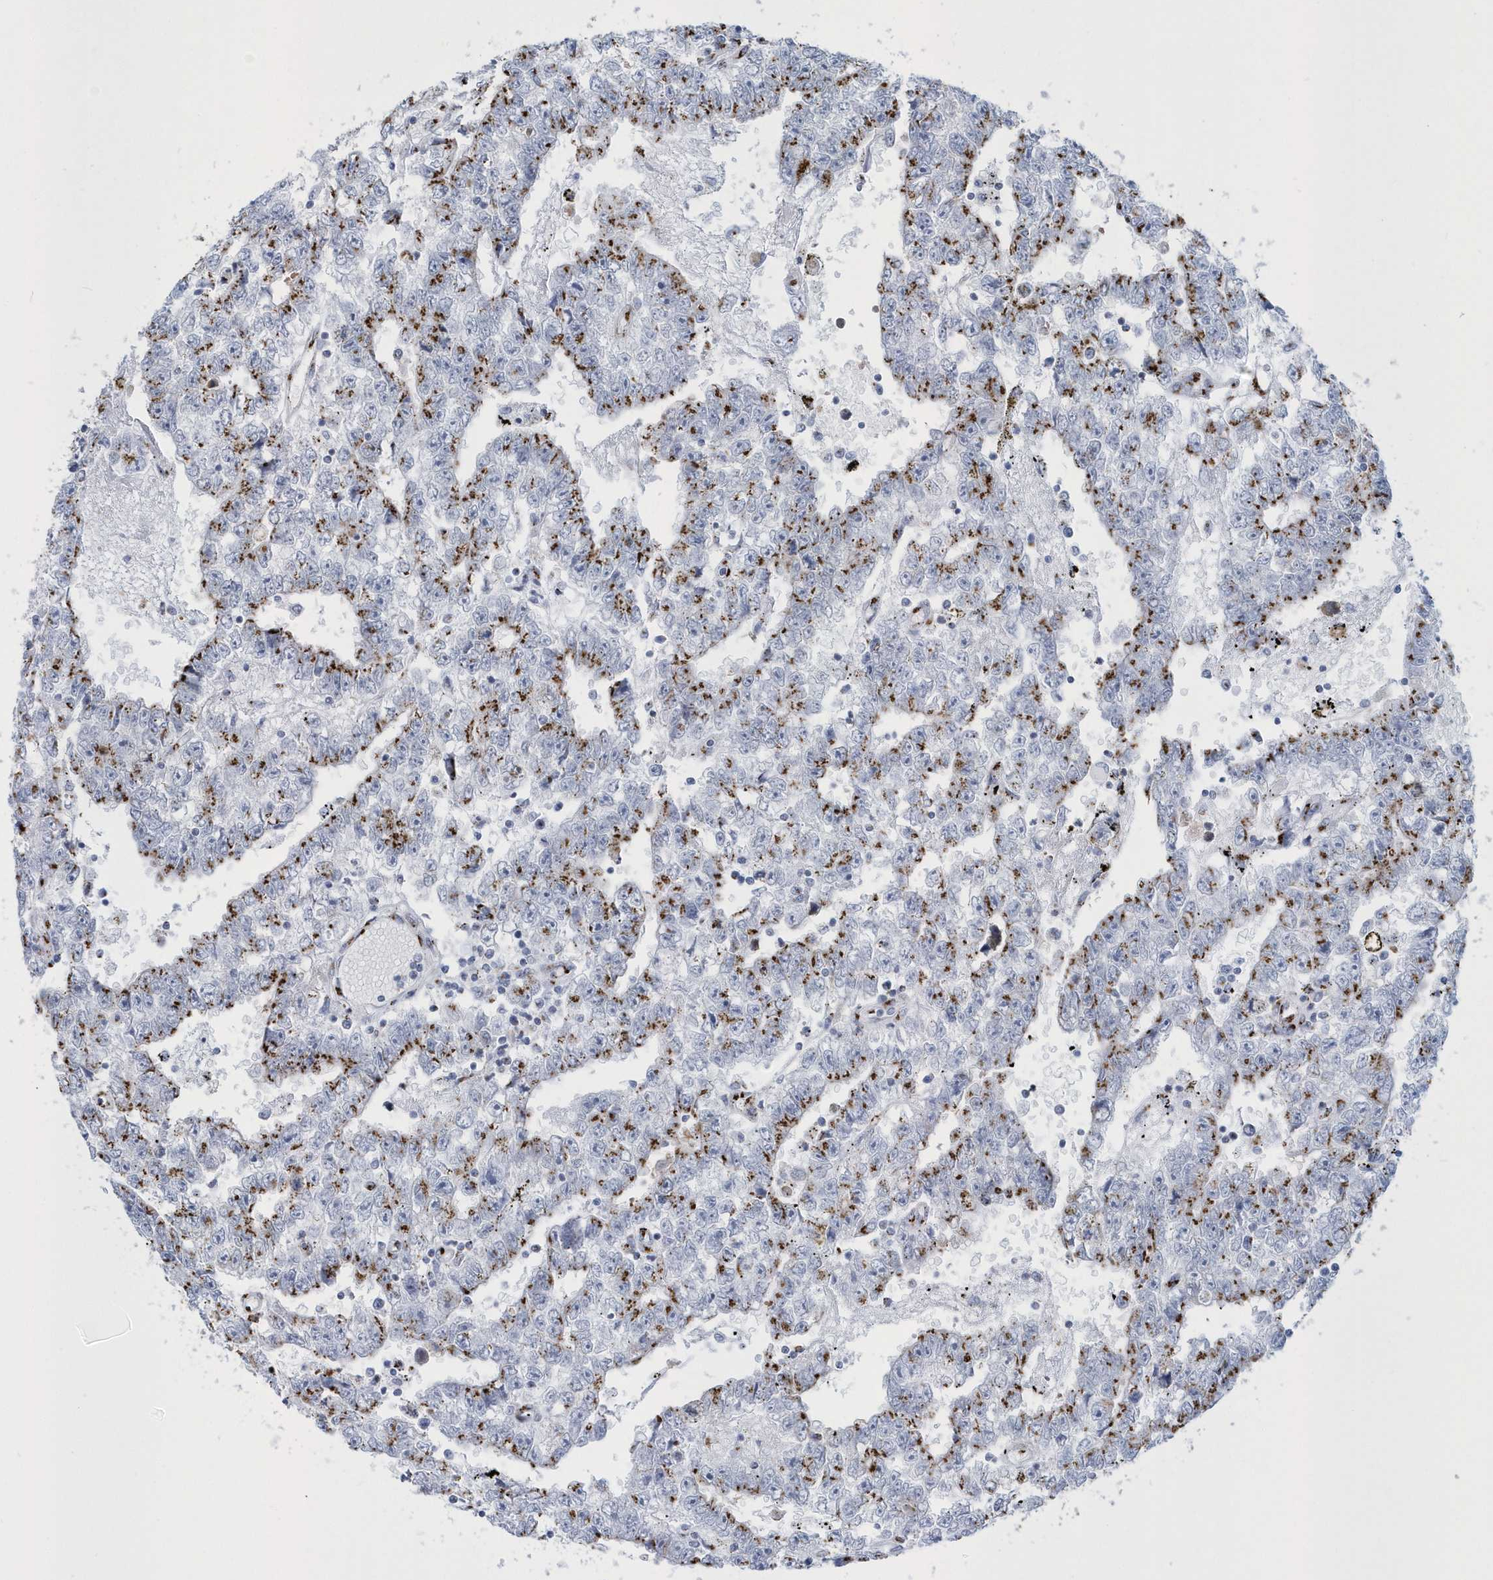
{"staining": {"intensity": "moderate", "quantity": ">75%", "location": "cytoplasmic/membranous"}, "tissue": "testis cancer", "cell_type": "Tumor cells", "image_type": "cancer", "snomed": [{"axis": "morphology", "description": "Carcinoma, Embryonal, NOS"}, {"axis": "topography", "description": "Testis"}], "caption": "Human testis cancer stained with a protein marker reveals moderate staining in tumor cells.", "gene": "SLX9", "patient": {"sex": "male", "age": 25}}